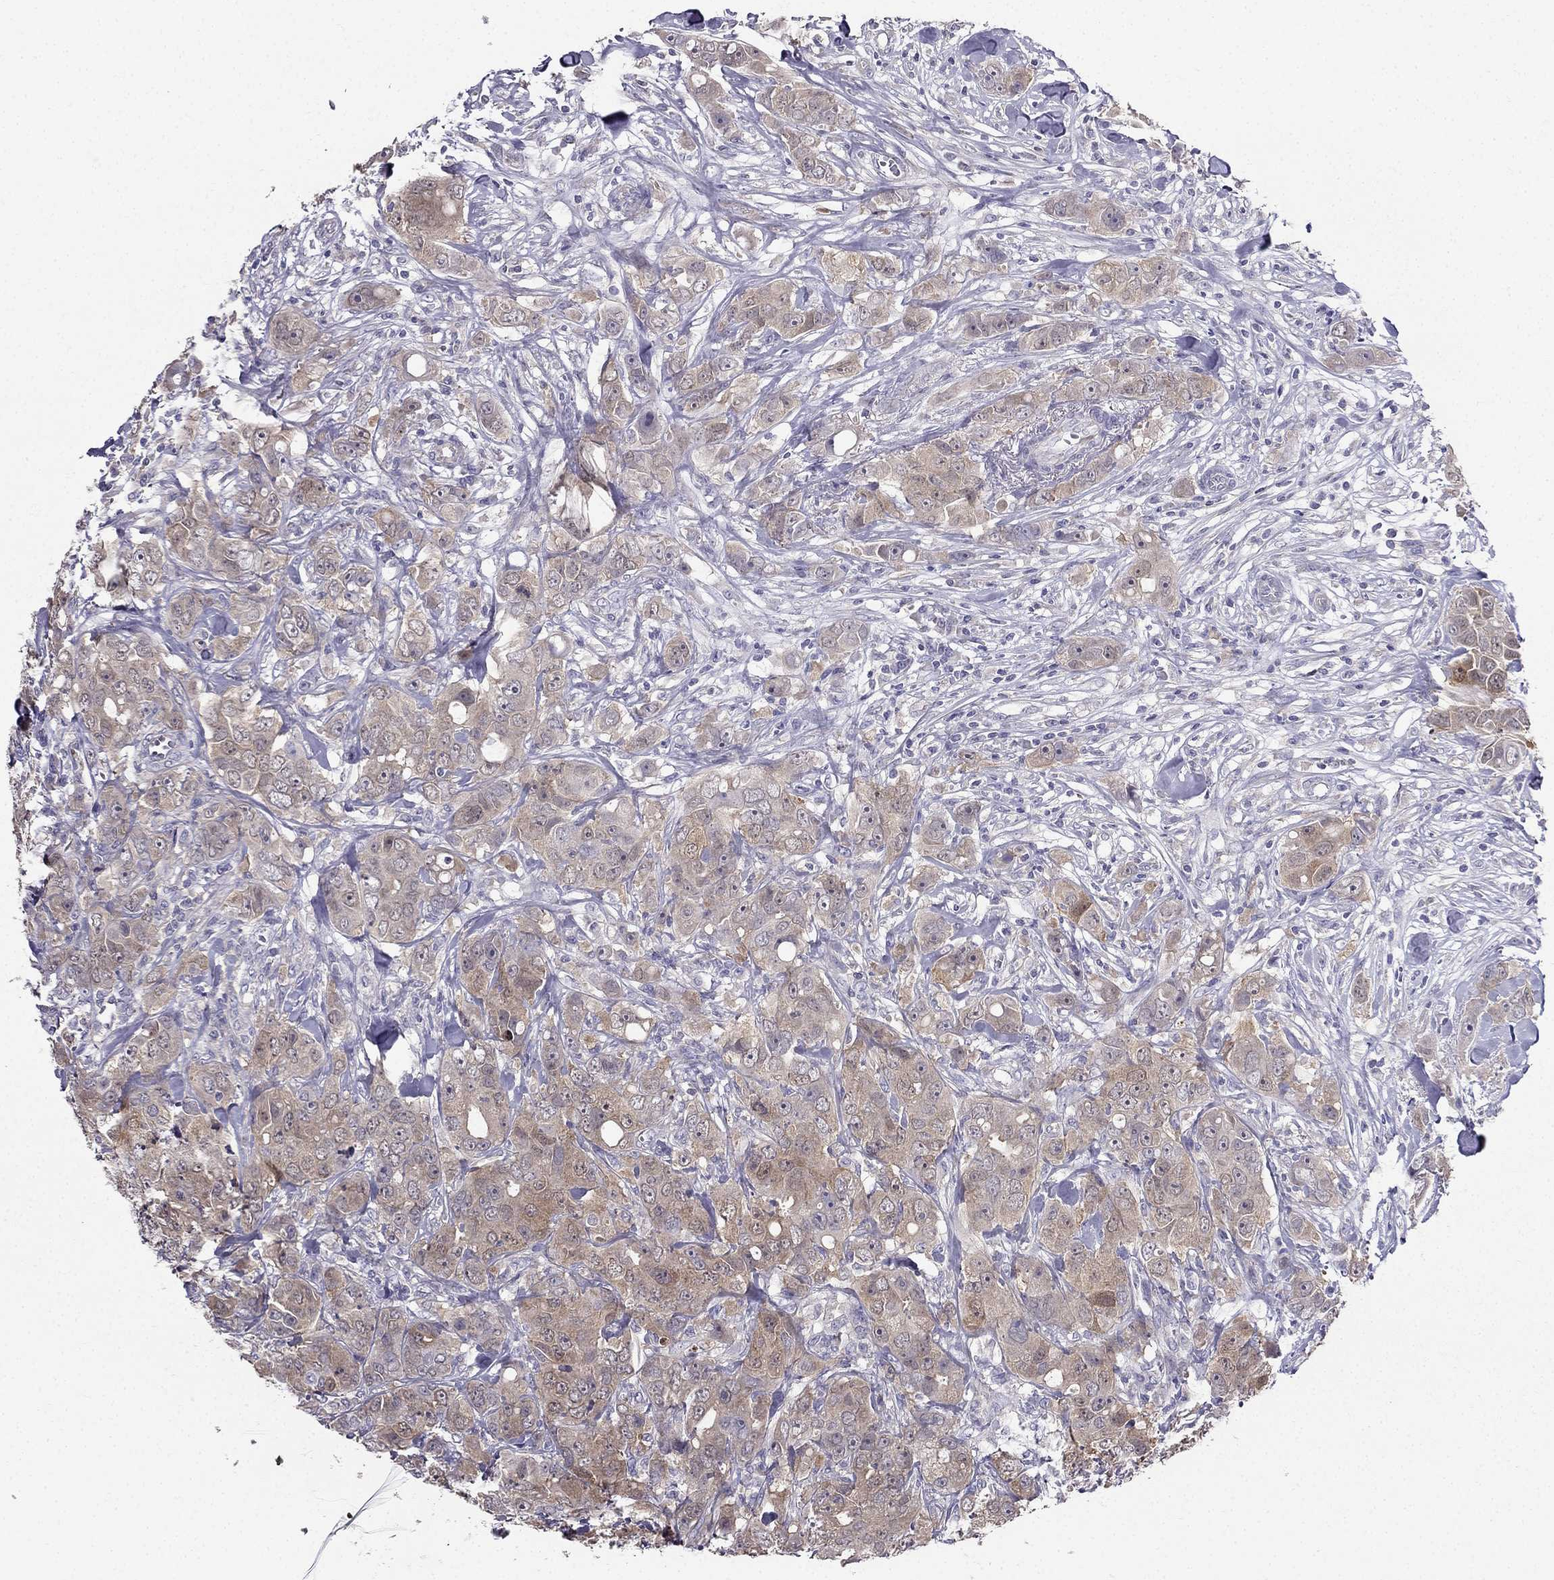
{"staining": {"intensity": "weak", "quantity": "25%-75%", "location": "cytoplasmic/membranous"}, "tissue": "breast cancer", "cell_type": "Tumor cells", "image_type": "cancer", "snomed": [{"axis": "morphology", "description": "Duct carcinoma"}, {"axis": "topography", "description": "Breast"}], "caption": "Immunohistochemical staining of human breast cancer (intraductal carcinoma) displays low levels of weak cytoplasmic/membranous protein positivity in about 25%-75% of tumor cells.", "gene": "AS3MT", "patient": {"sex": "female", "age": 43}}